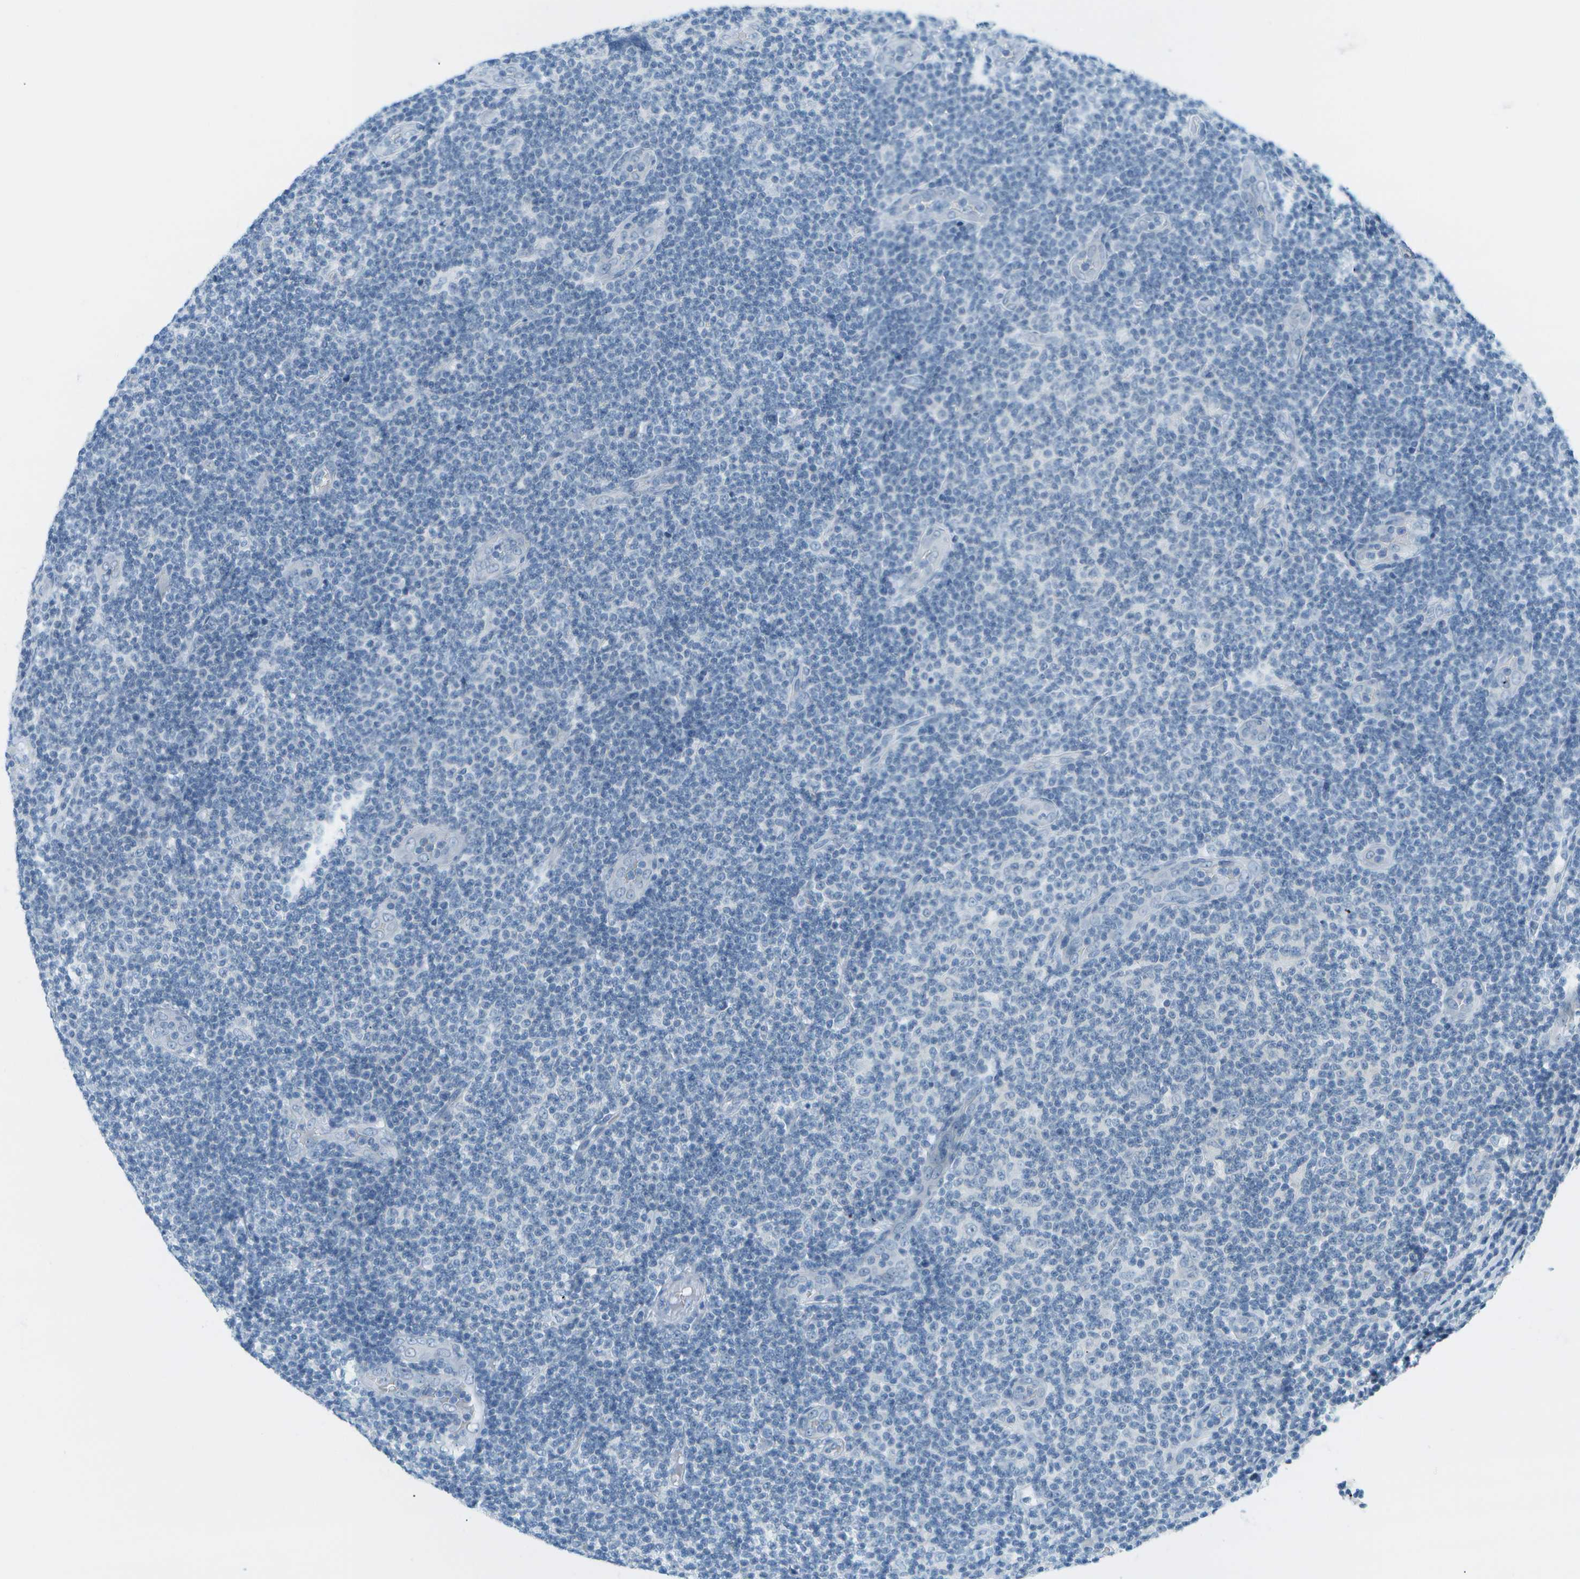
{"staining": {"intensity": "negative", "quantity": "none", "location": "none"}, "tissue": "lymphoma", "cell_type": "Tumor cells", "image_type": "cancer", "snomed": [{"axis": "morphology", "description": "Malignant lymphoma, non-Hodgkin's type, Low grade"}, {"axis": "topography", "description": "Lymph node"}], "caption": "An immunohistochemistry image of lymphoma is shown. There is no staining in tumor cells of lymphoma.", "gene": "SMYD5", "patient": {"sex": "male", "age": 83}}